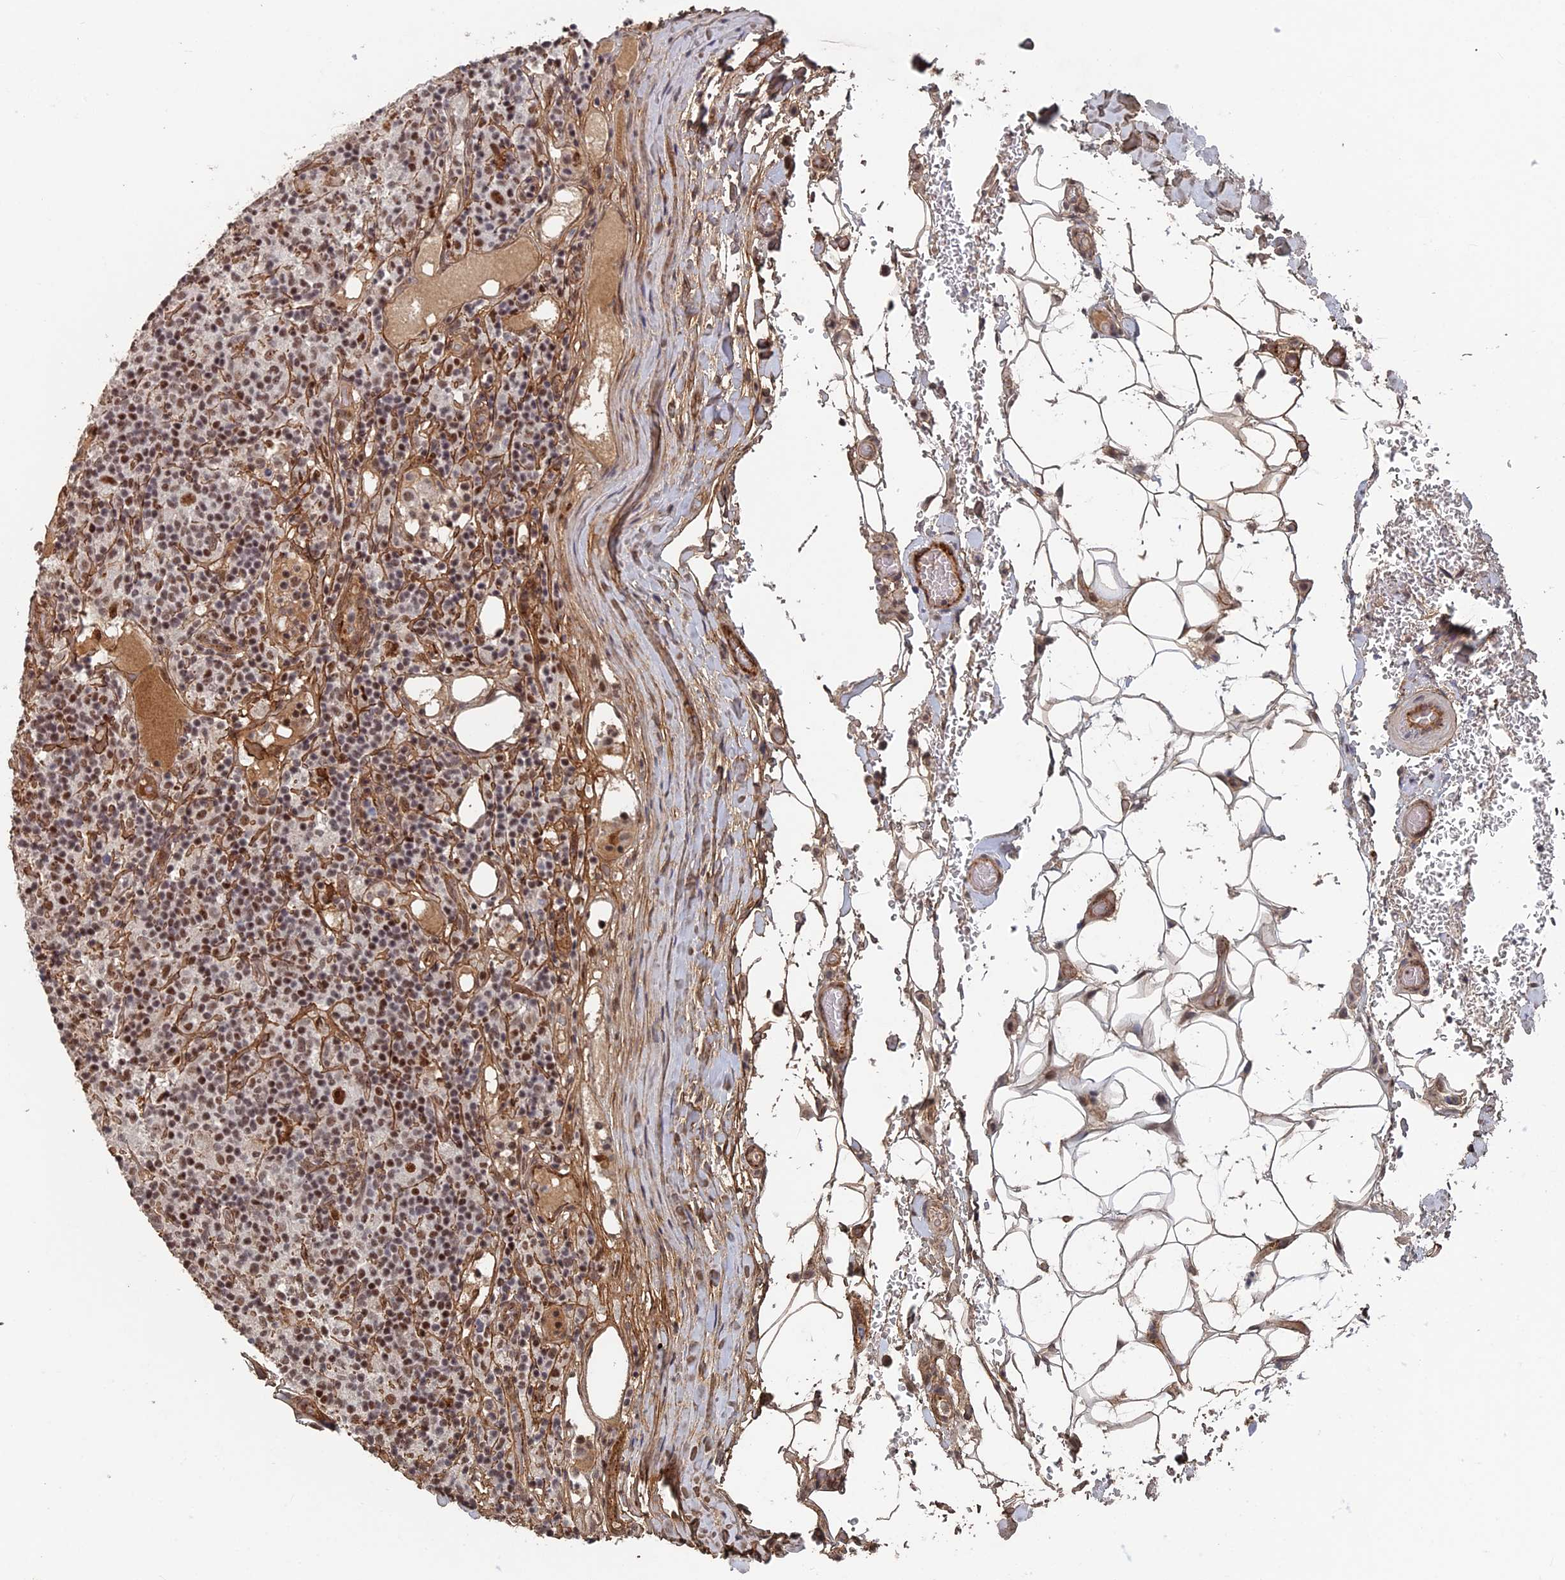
{"staining": {"intensity": "strong", "quantity": ">75%", "location": "nuclear"}, "tissue": "lymphoma", "cell_type": "Tumor cells", "image_type": "cancer", "snomed": [{"axis": "morphology", "description": "Hodgkin's disease, NOS"}, {"axis": "topography", "description": "Lymph node"}], "caption": "Protein expression by immunohistochemistry demonstrates strong nuclear expression in about >75% of tumor cells in Hodgkin's disease.", "gene": "SH3D21", "patient": {"sex": "male", "age": 70}}